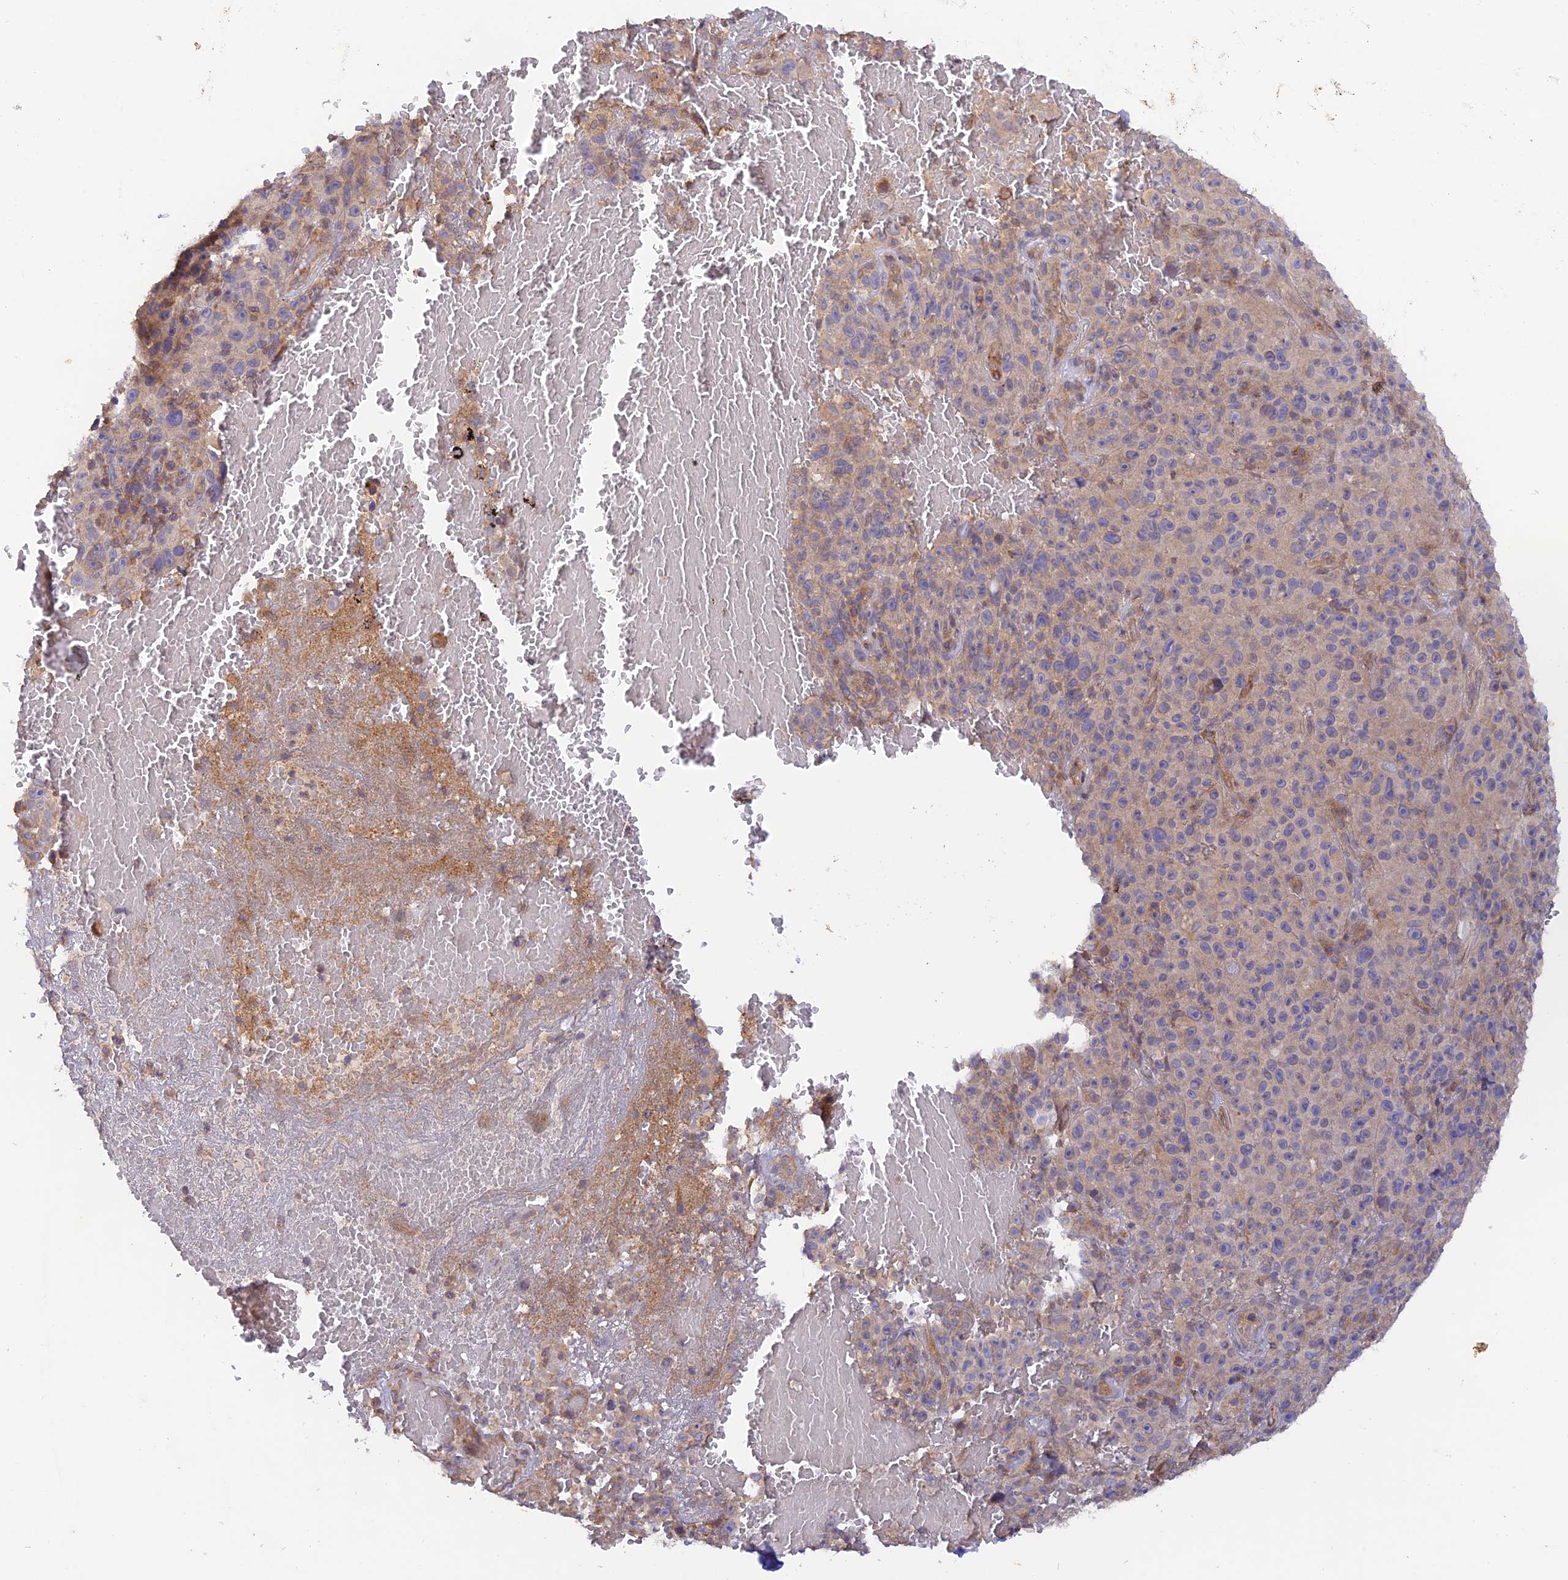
{"staining": {"intensity": "negative", "quantity": "none", "location": "none"}, "tissue": "melanoma", "cell_type": "Tumor cells", "image_type": "cancer", "snomed": [{"axis": "morphology", "description": "Malignant melanoma, NOS"}, {"axis": "topography", "description": "Skin"}], "caption": "The immunohistochemistry photomicrograph has no significant staining in tumor cells of malignant melanoma tissue.", "gene": "MYO9A", "patient": {"sex": "female", "age": 82}}